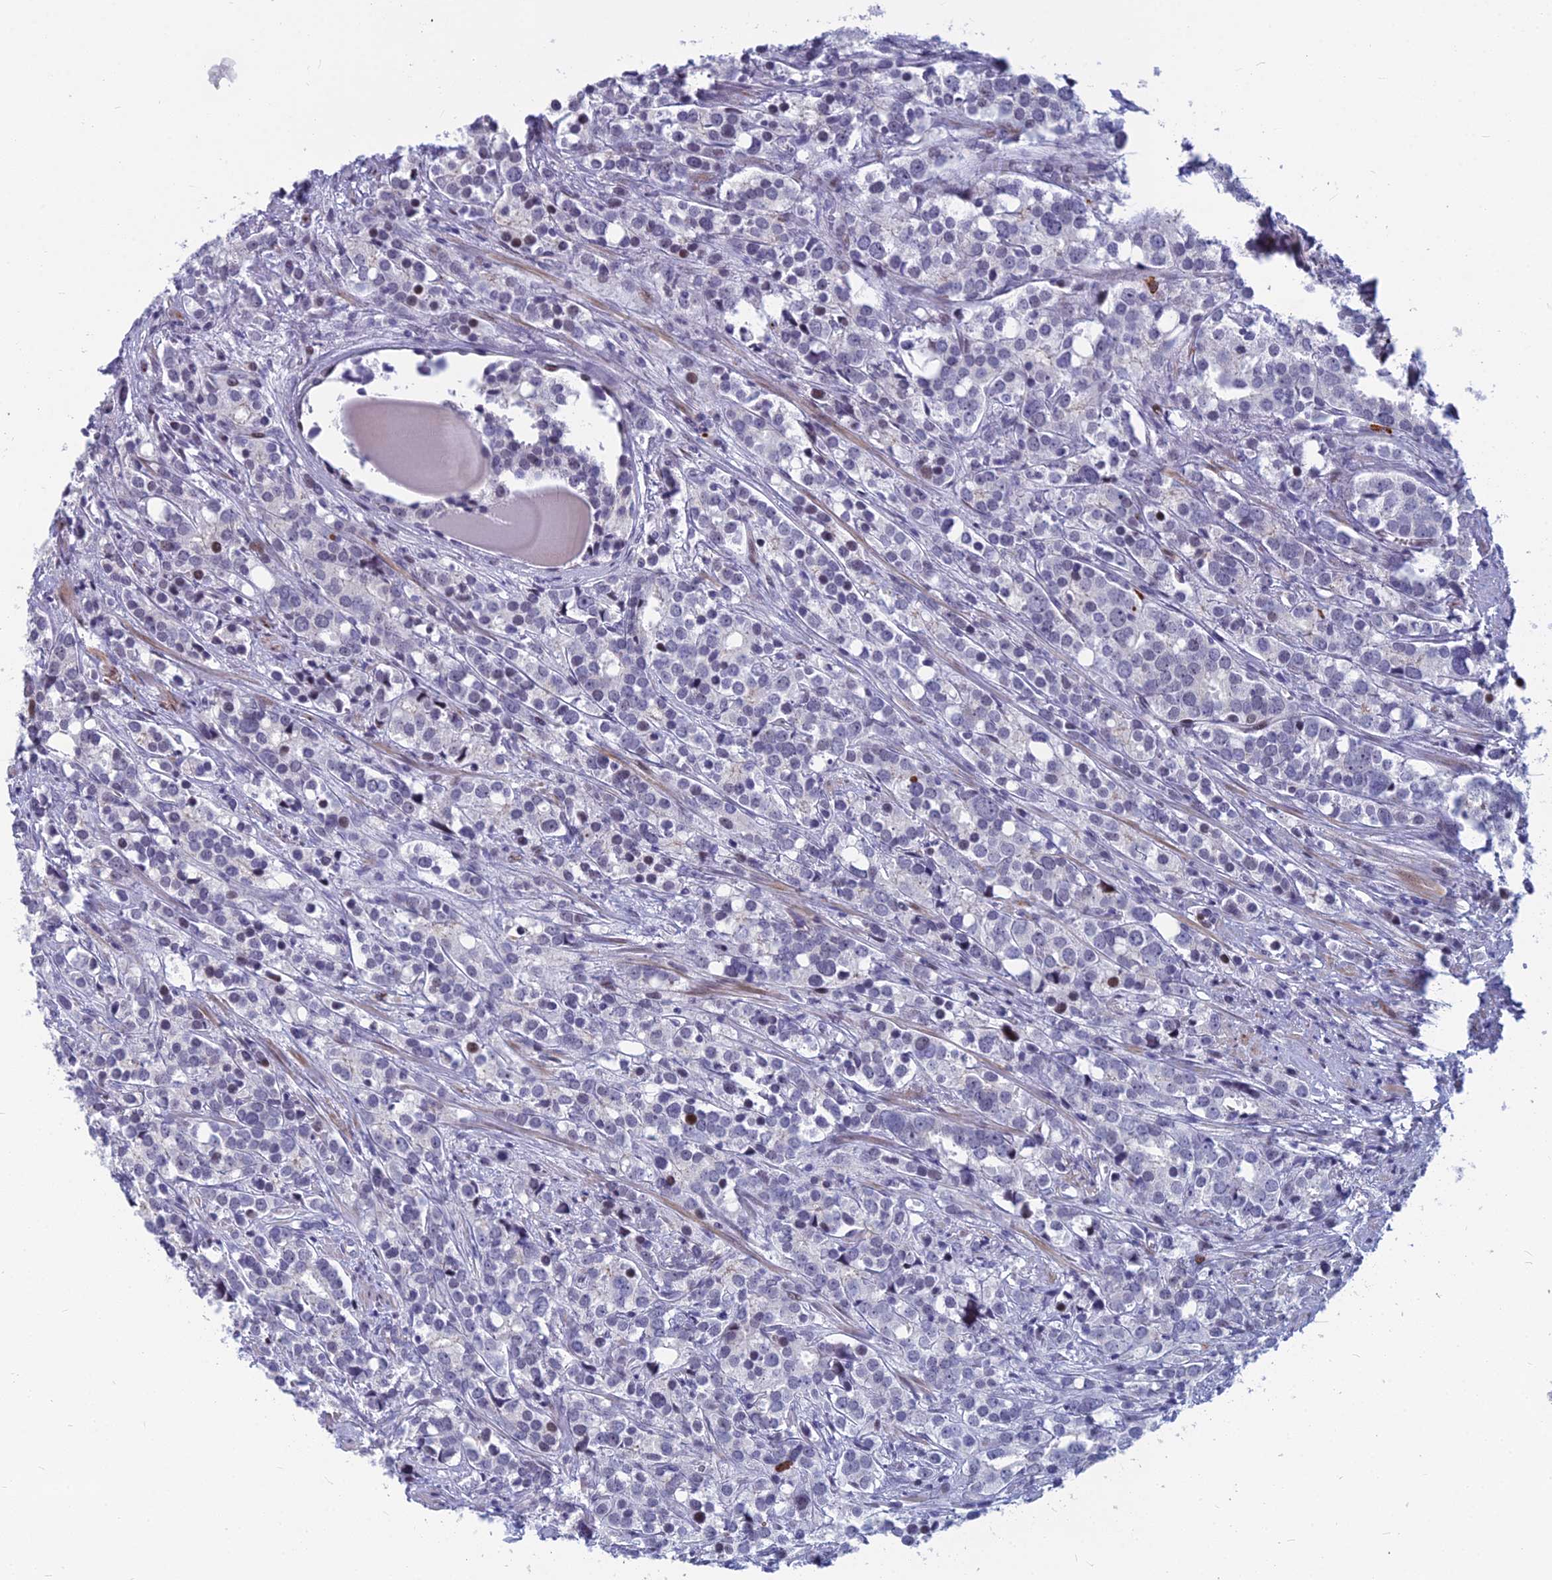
{"staining": {"intensity": "weak", "quantity": "<25%", "location": "nuclear"}, "tissue": "prostate cancer", "cell_type": "Tumor cells", "image_type": "cancer", "snomed": [{"axis": "morphology", "description": "Adenocarcinoma, High grade"}, {"axis": "topography", "description": "Prostate"}], "caption": "An immunohistochemistry (IHC) histopathology image of prostate adenocarcinoma (high-grade) is shown. There is no staining in tumor cells of prostate adenocarcinoma (high-grade).", "gene": "MYBPC2", "patient": {"sex": "male", "age": 71}}